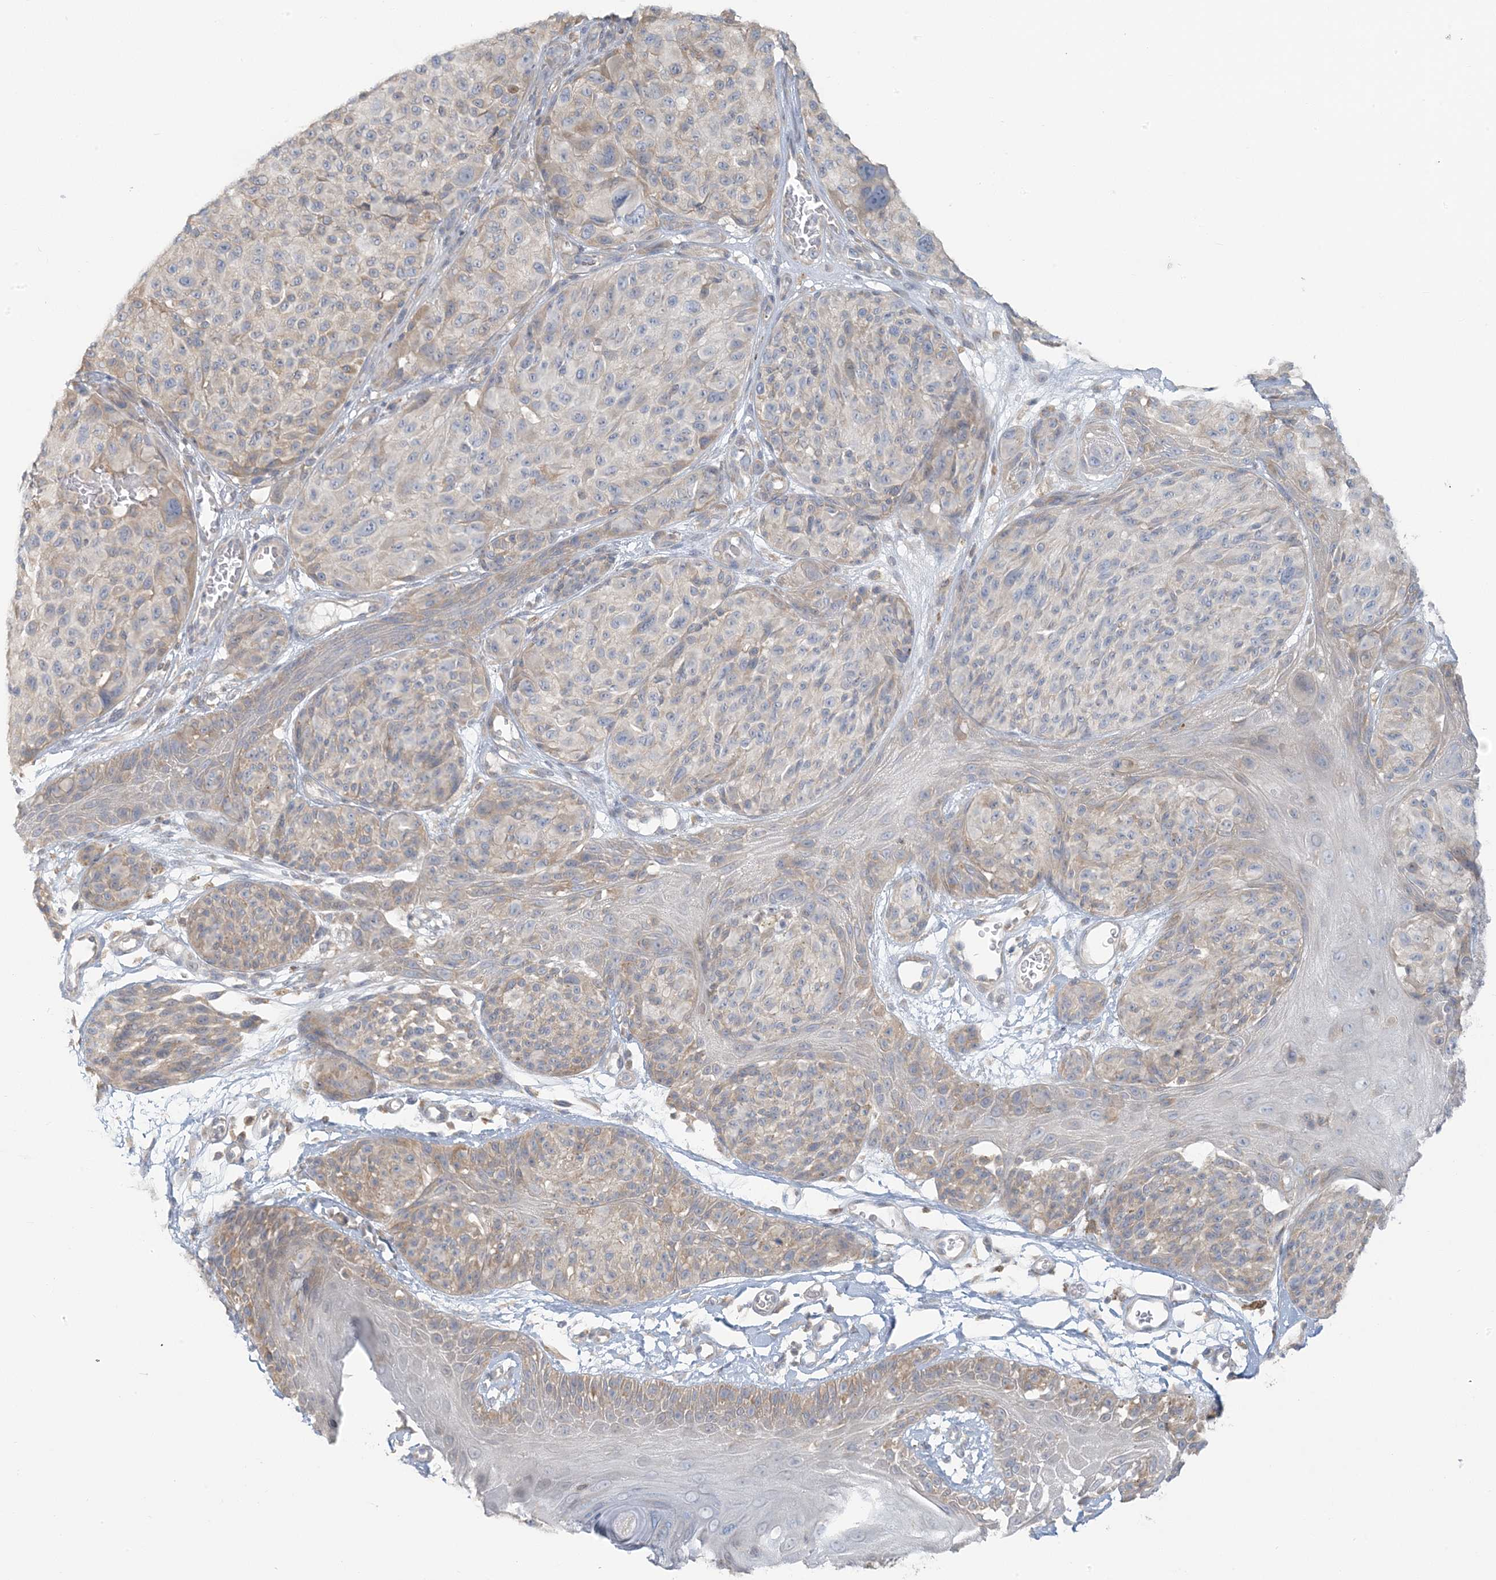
{"staining": {"intensity": "weak", "quantity": "25%-75%", "location": "cytoplasmic/membranous"}, "tissue": "melanoma", "cell_type": "Tumor cells", "image_type": "cancer", "snomed": [{"axis": "morphology", "description": "Malignant melanoma, NOS"}, {"axis": "topography", "description": "Skin"}], "caption": "Immunohistochemistry of human malignant melanoma displays low levels of weak cytoplasmic/membranous staining in approximately 25%-75% of tumor cells.", "gene": "EEFSEC", "patient": {"sex": "male", "age": 83}}